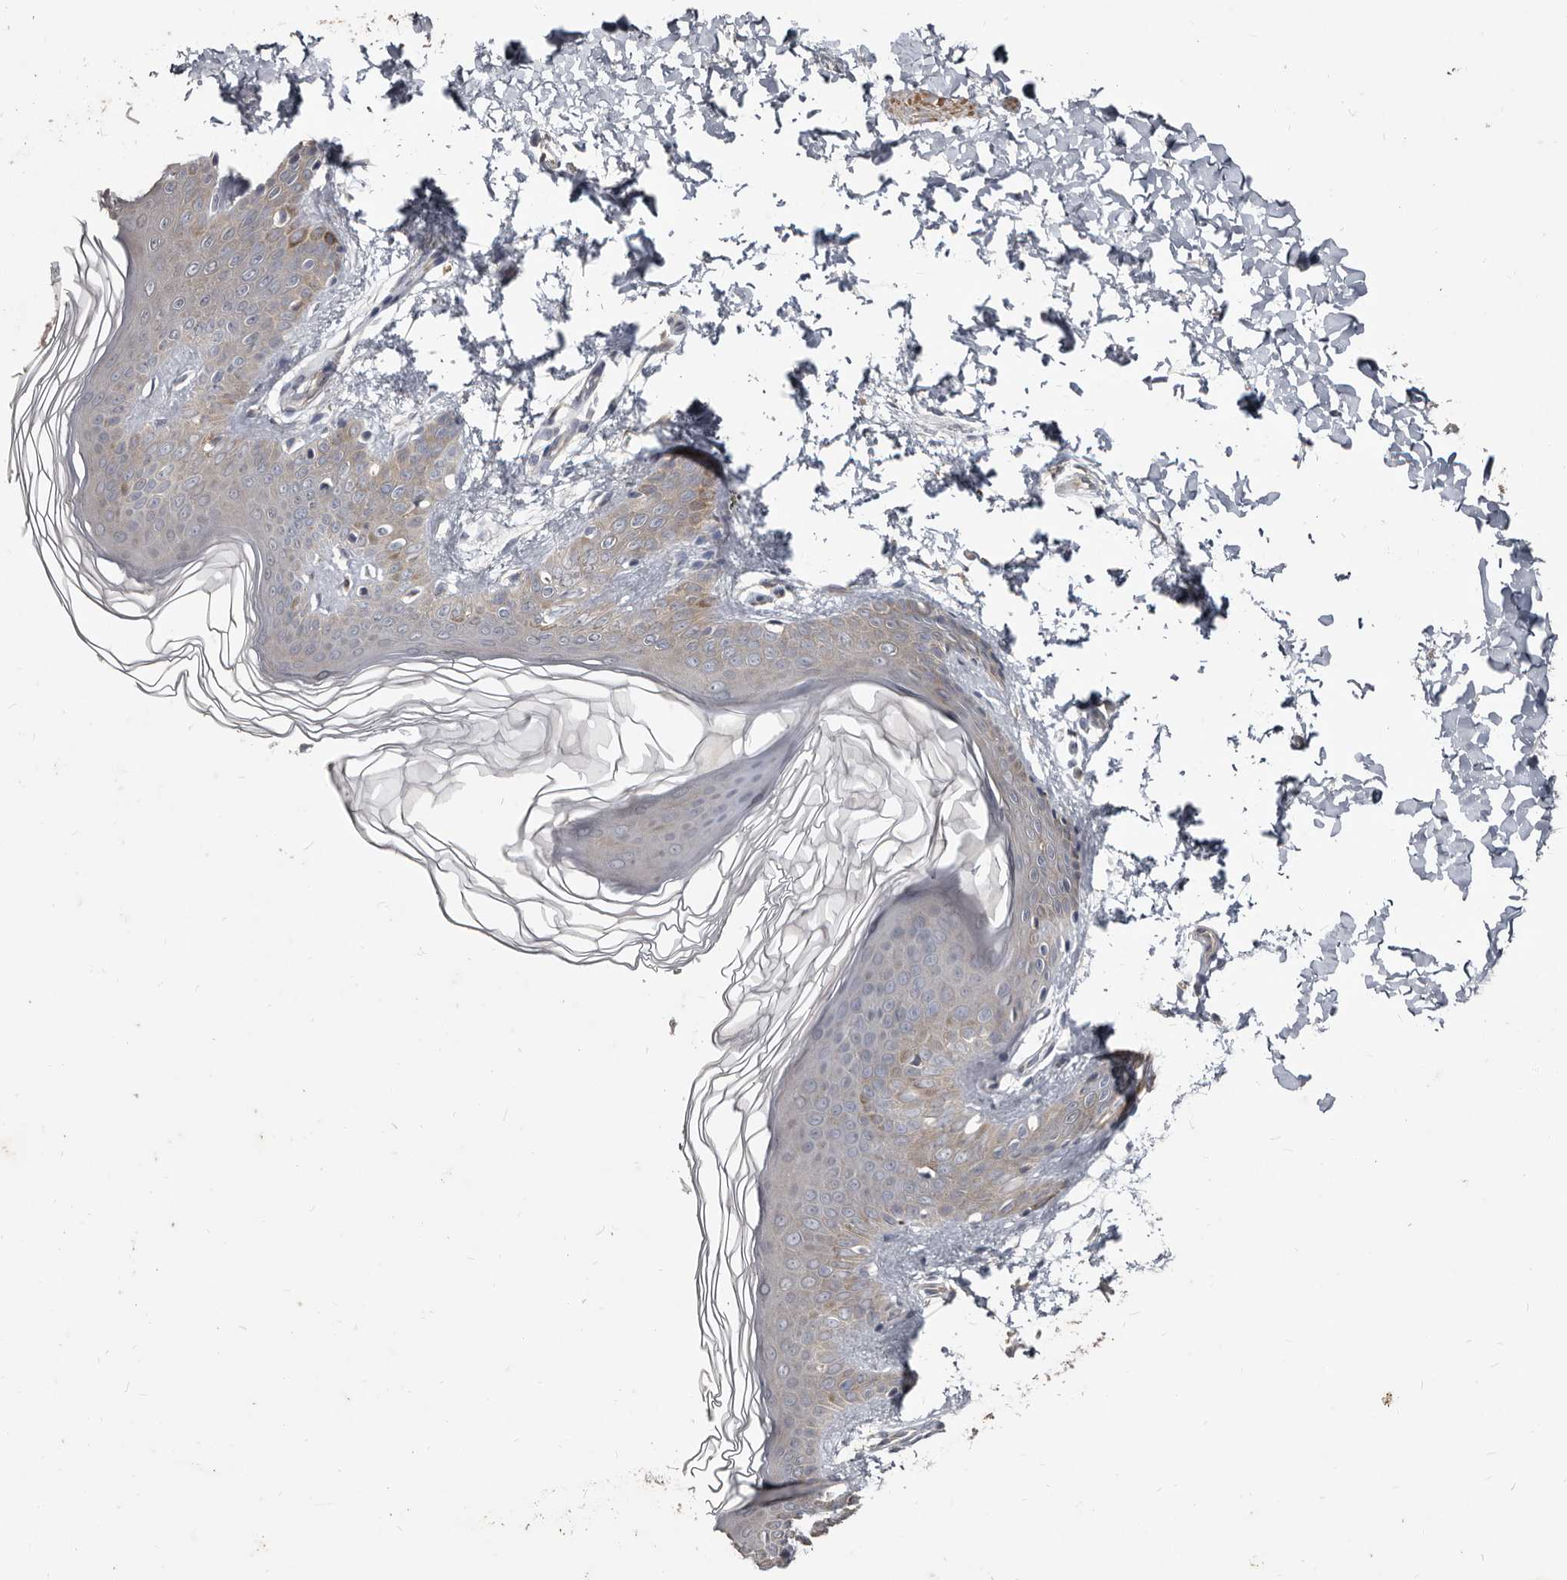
{"staining": {"intensity": "negative", "quantity": "none", "location": "none"}, "tissue": "skin", "cell_type": "Fibroblasts", "image_type": "normal", "snomed": [{"axis": "morphology", "description": "Normal tissue, NOS"}, {"axis": "morphology", "description": "Neoplasm, benign, NOS"}, {"axis": "topography", "description": "Skin"}, {"axis": "topography", "description": "Soft tissue"}], "caption": "This is an immunohistochemistry histopathology image of unremarkable skin. There is no positivity in fibroblasts.", "gene": "AKNAD1", "patient": {"sex": "male", "age": 26}}